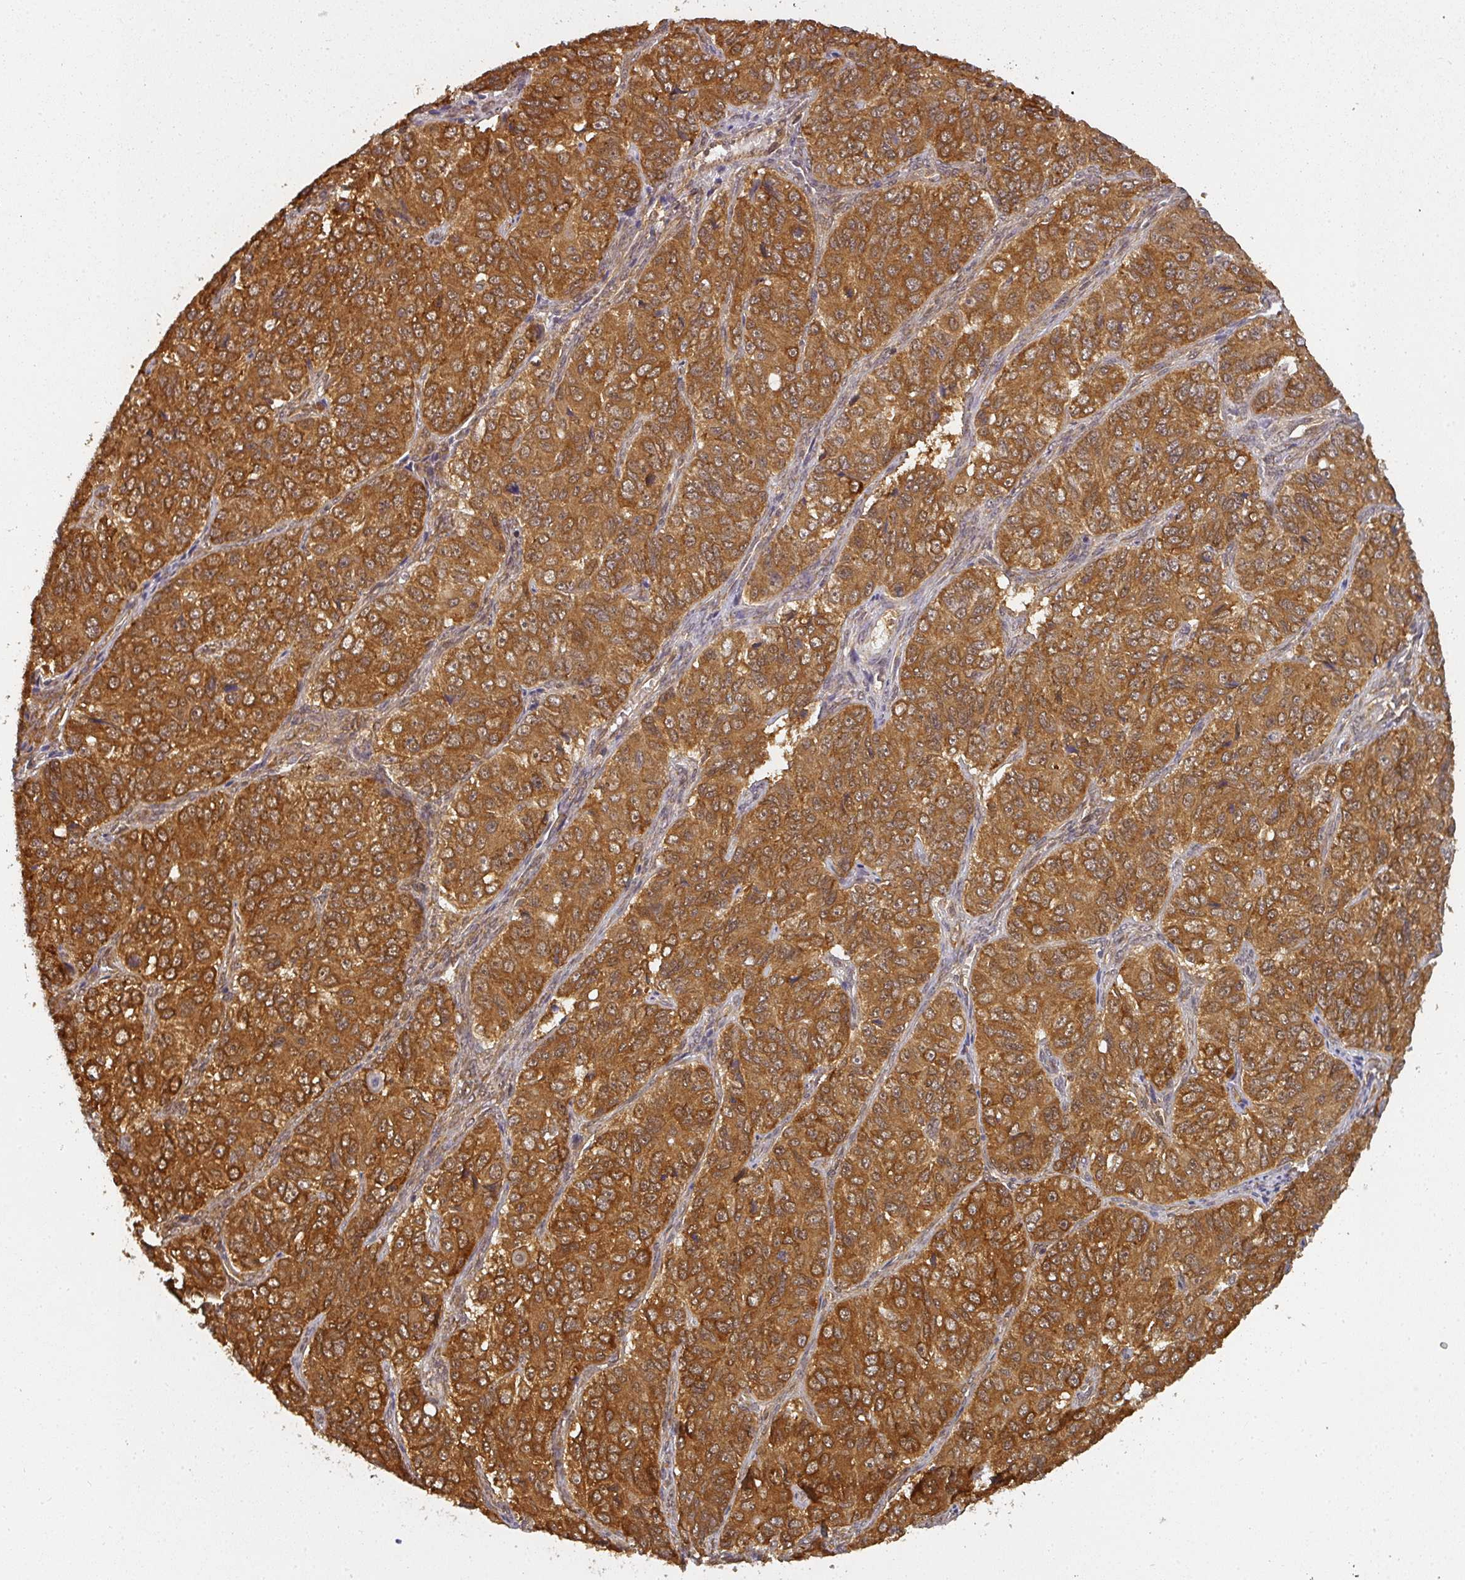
{"staining": {"intensity": "strong", "quantity": ">75%", "location": "cytoplasmic/membranous"}, "tissue": "ovarian cancer", "cell_type": "Tumor cells", "image_type": "cancer", "snomed": [{"axis": "morphology", "description": "Carcinoma, endometroid"}, {"axis": "topography", "description": "Ovary"}], "caption": "Human ovarian endometroid carcinoma stained for a protein (brown) exhibits strong cytoplasmic/membranous positive staining in about >75% of tumor cells.", "gene": "PPP6R3", "patient": {"sex": "female", "age": 51}}